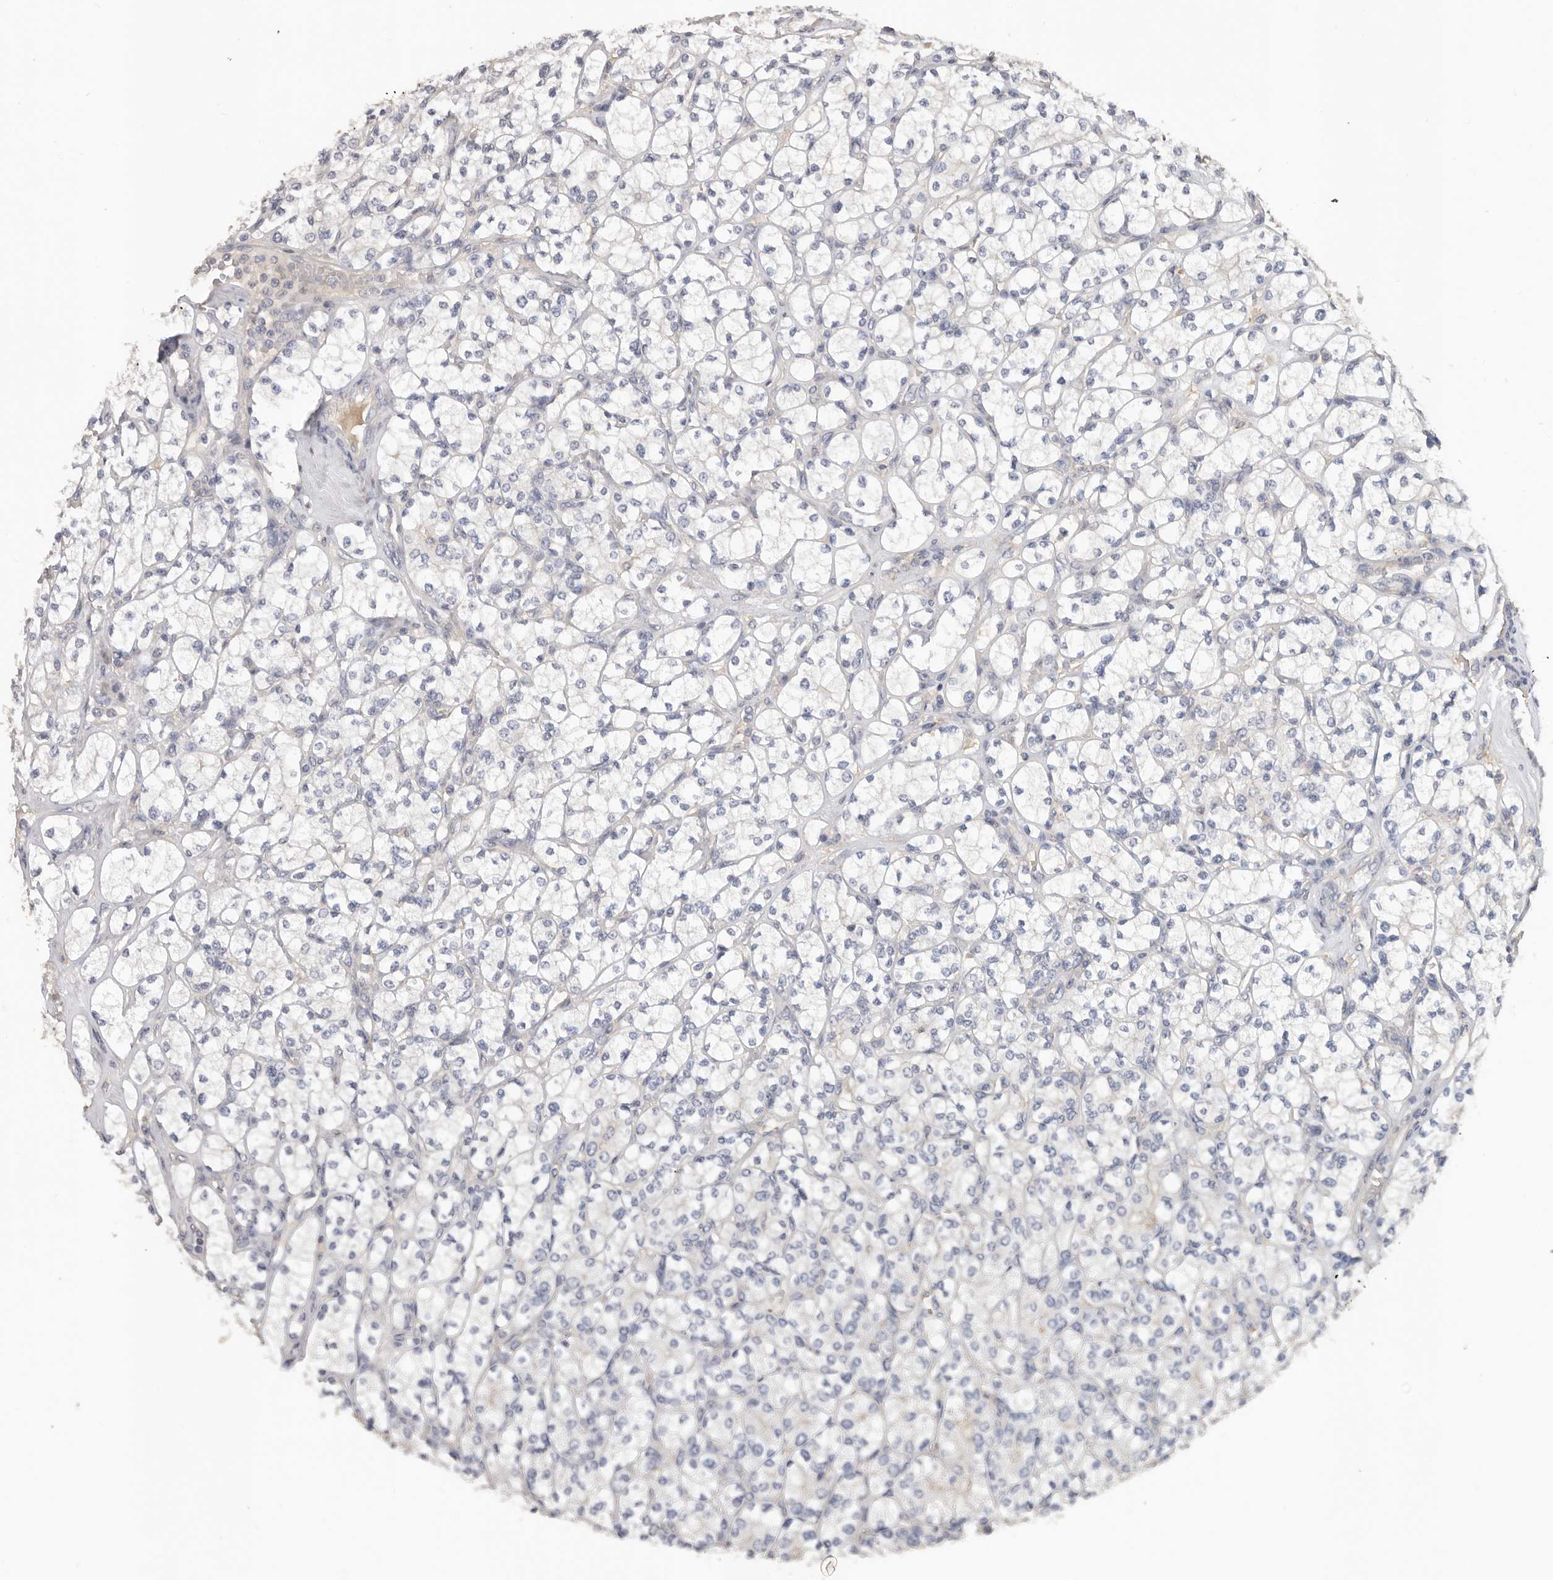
{"staining": {"intensity": "negative", "quantity": "none", "location": "none"}, "tissue": "renal cancer", "cell_type": "Tumor cells", "image_type": "cancer", "snomed": [{"axis": "morphology", "description": "Adenocarcinoma, NOS"}, {"axis": "topography", "description": "Kidney"}], "caption": "Immunohistochemistry (IHC) photomicrograph of human renal adenocarcinoma stained for a protein (brown), which shows no positivity in tumor cells.", "gene": "WDTC1", "patient": {"sex": "male", "age": 77}}